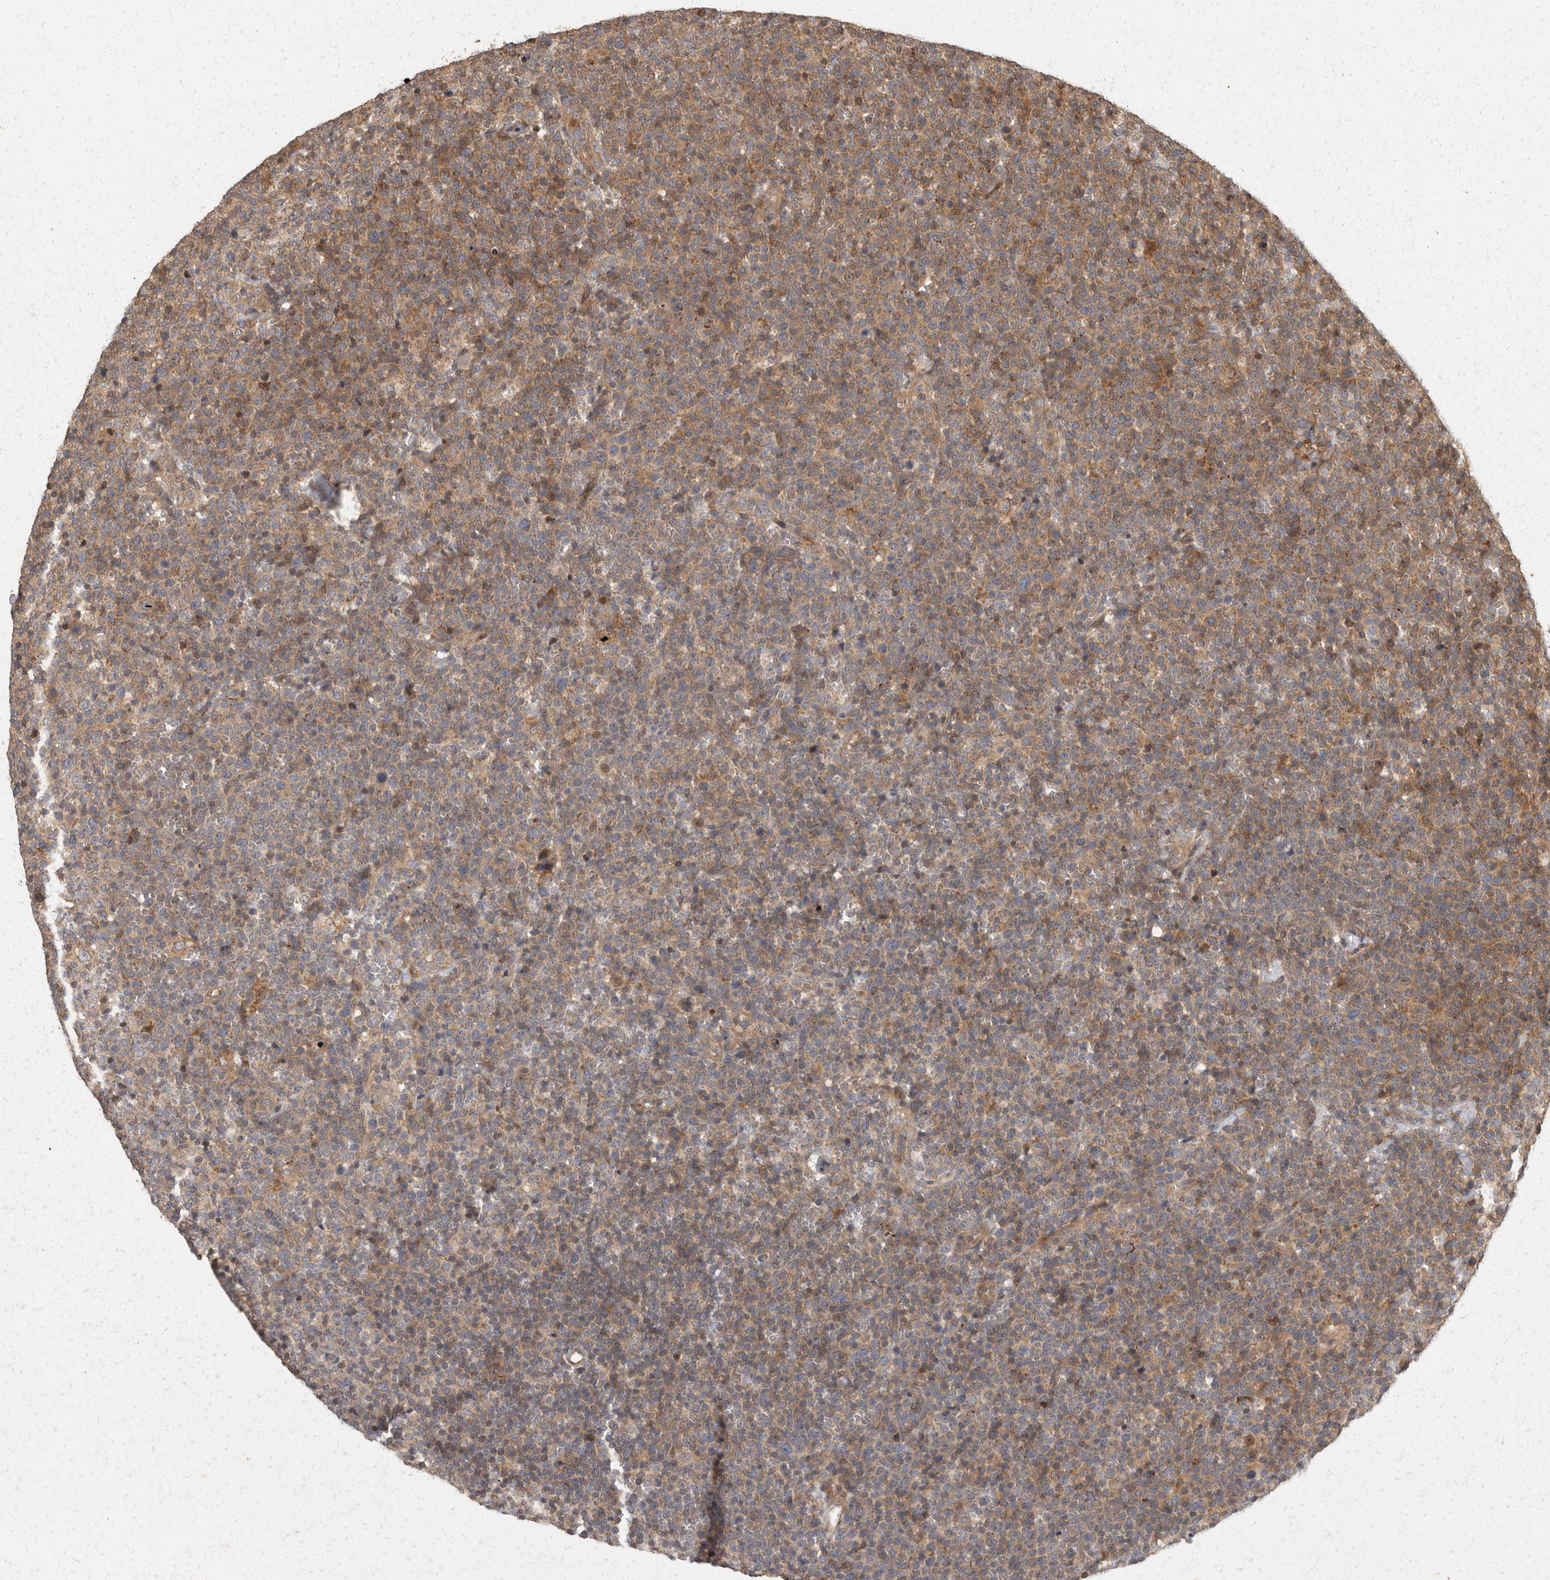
{"staining": {"intensity": "moderate", "quantity": "25%-75%", "location": "cytoplasmic/membranous"}, "tissue": "lymphoma", "cell_type": "Tumor cells", "image_type": "cancer", "snomed": [{"axis": "morphology", "description": "Malignant lymphoma, non-Hodgkin's type, High grade"}, {"axis": "topography", "description": "Lymph node"}], "caption": "Immunohistochemical staining of human lymphoma demonstrates moderate cytoplasmic/membranous protein staining in approximately 25%-75% of tumor cells. (DAB IHC, brown staining for protein, blue staining for nuclei).", "gene": "SWT1", "patient": {"sex": "male", "age": 61}}